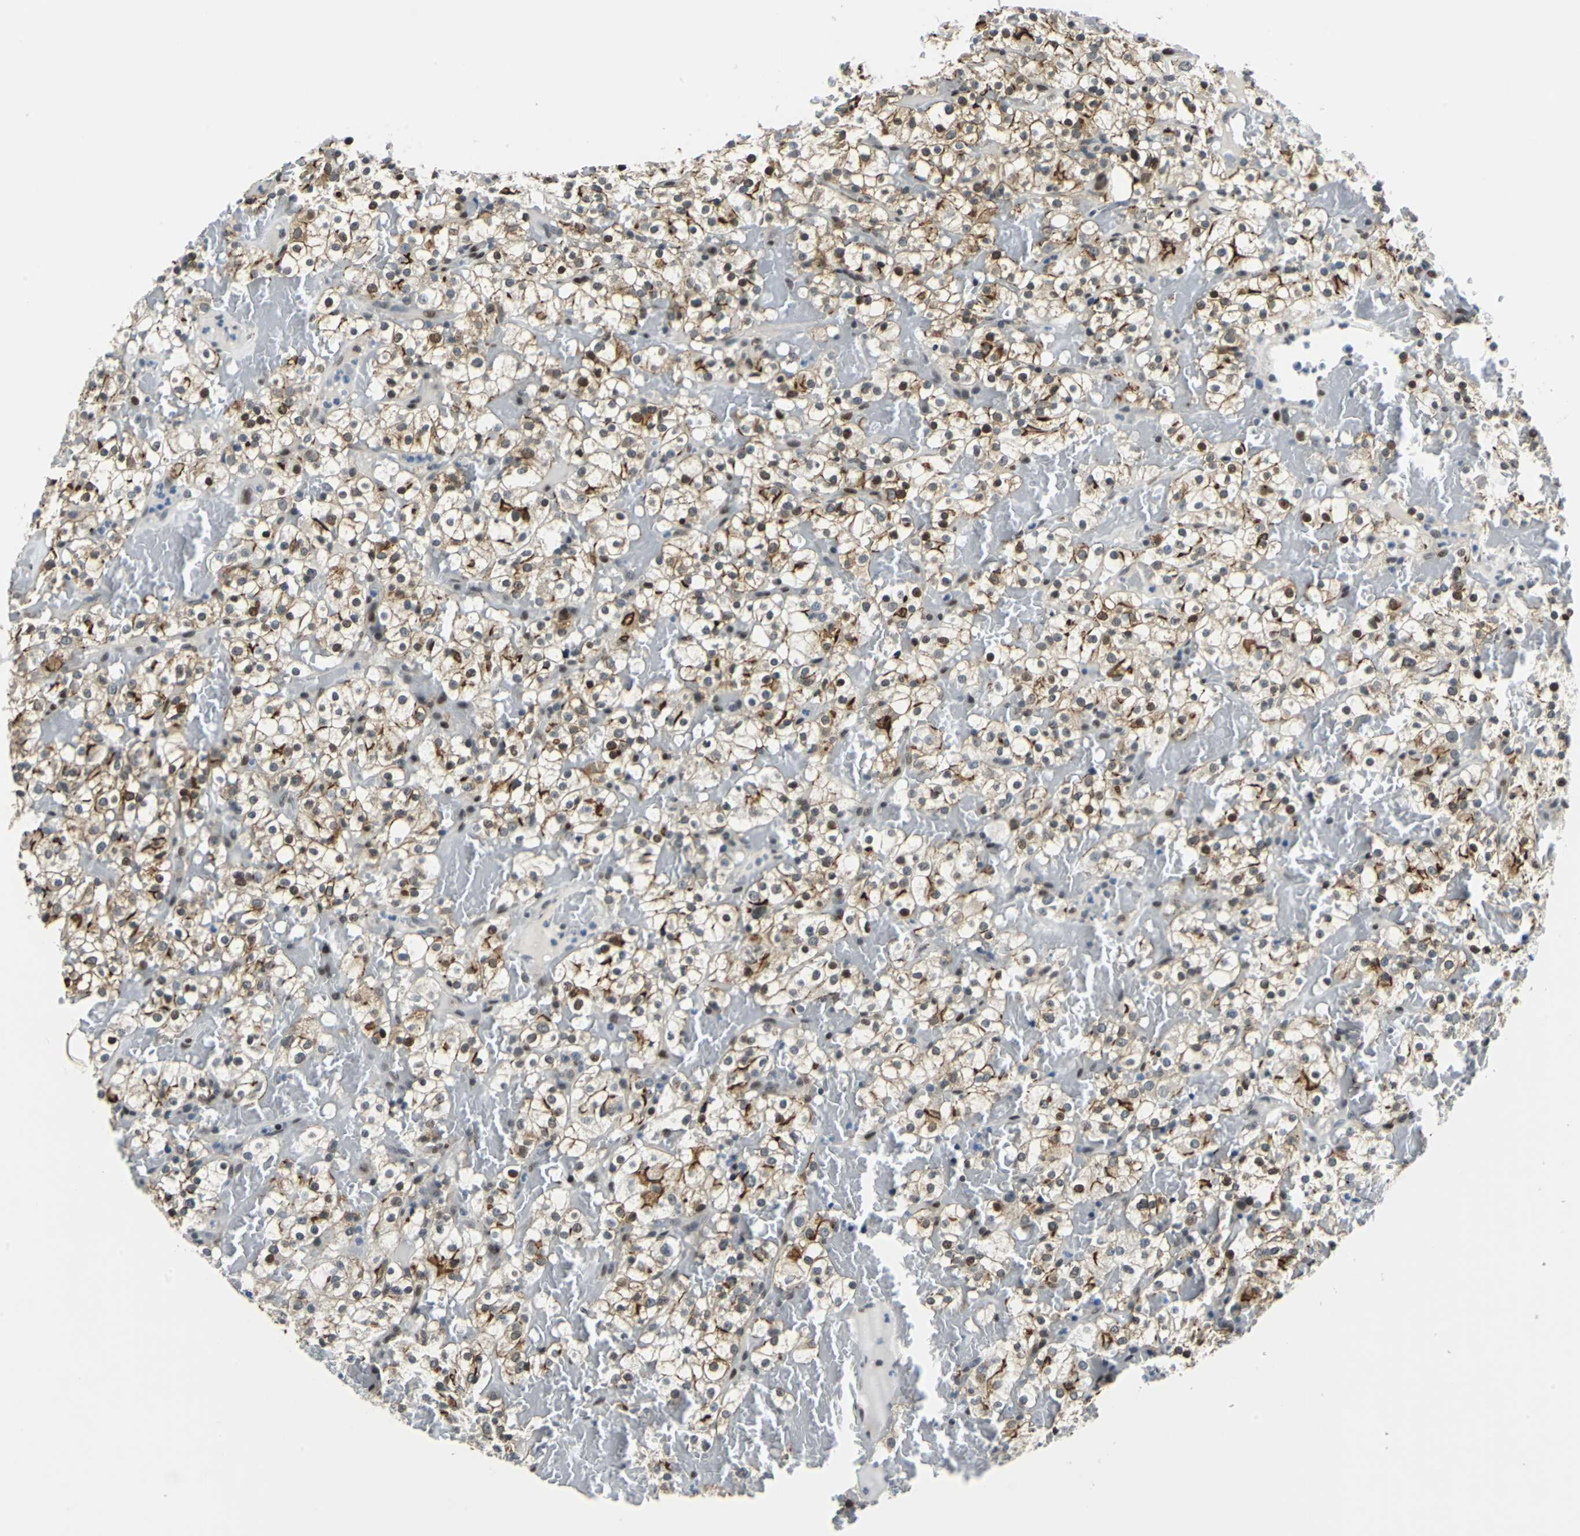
{"staining": {"intensity": "strong", "quantity": "25%-75%", "location": "cytoplasmic/membranous,nuclear"}, "tissue": "renal cancer", "cell_type": "Tumor cells", "image_type": "cancer", "snomed": [{"axis": "morphology", "description": "Normal tissue, NOS"}, {"axis": "morphology", "description": "Adenocarcinoma, NOS"}, {"axis": "topography", "description": "Kidney"}], "caption": "Immunohistochemistry (IHC) of renal cancer (adenocarcinoma) shows high levels of strong cytoplasmic/membranous and nuclear staining in about 25%-75% of tumor cells.", "gene": "HCFC2", "patient": {"sex": "female", "age": 72}}